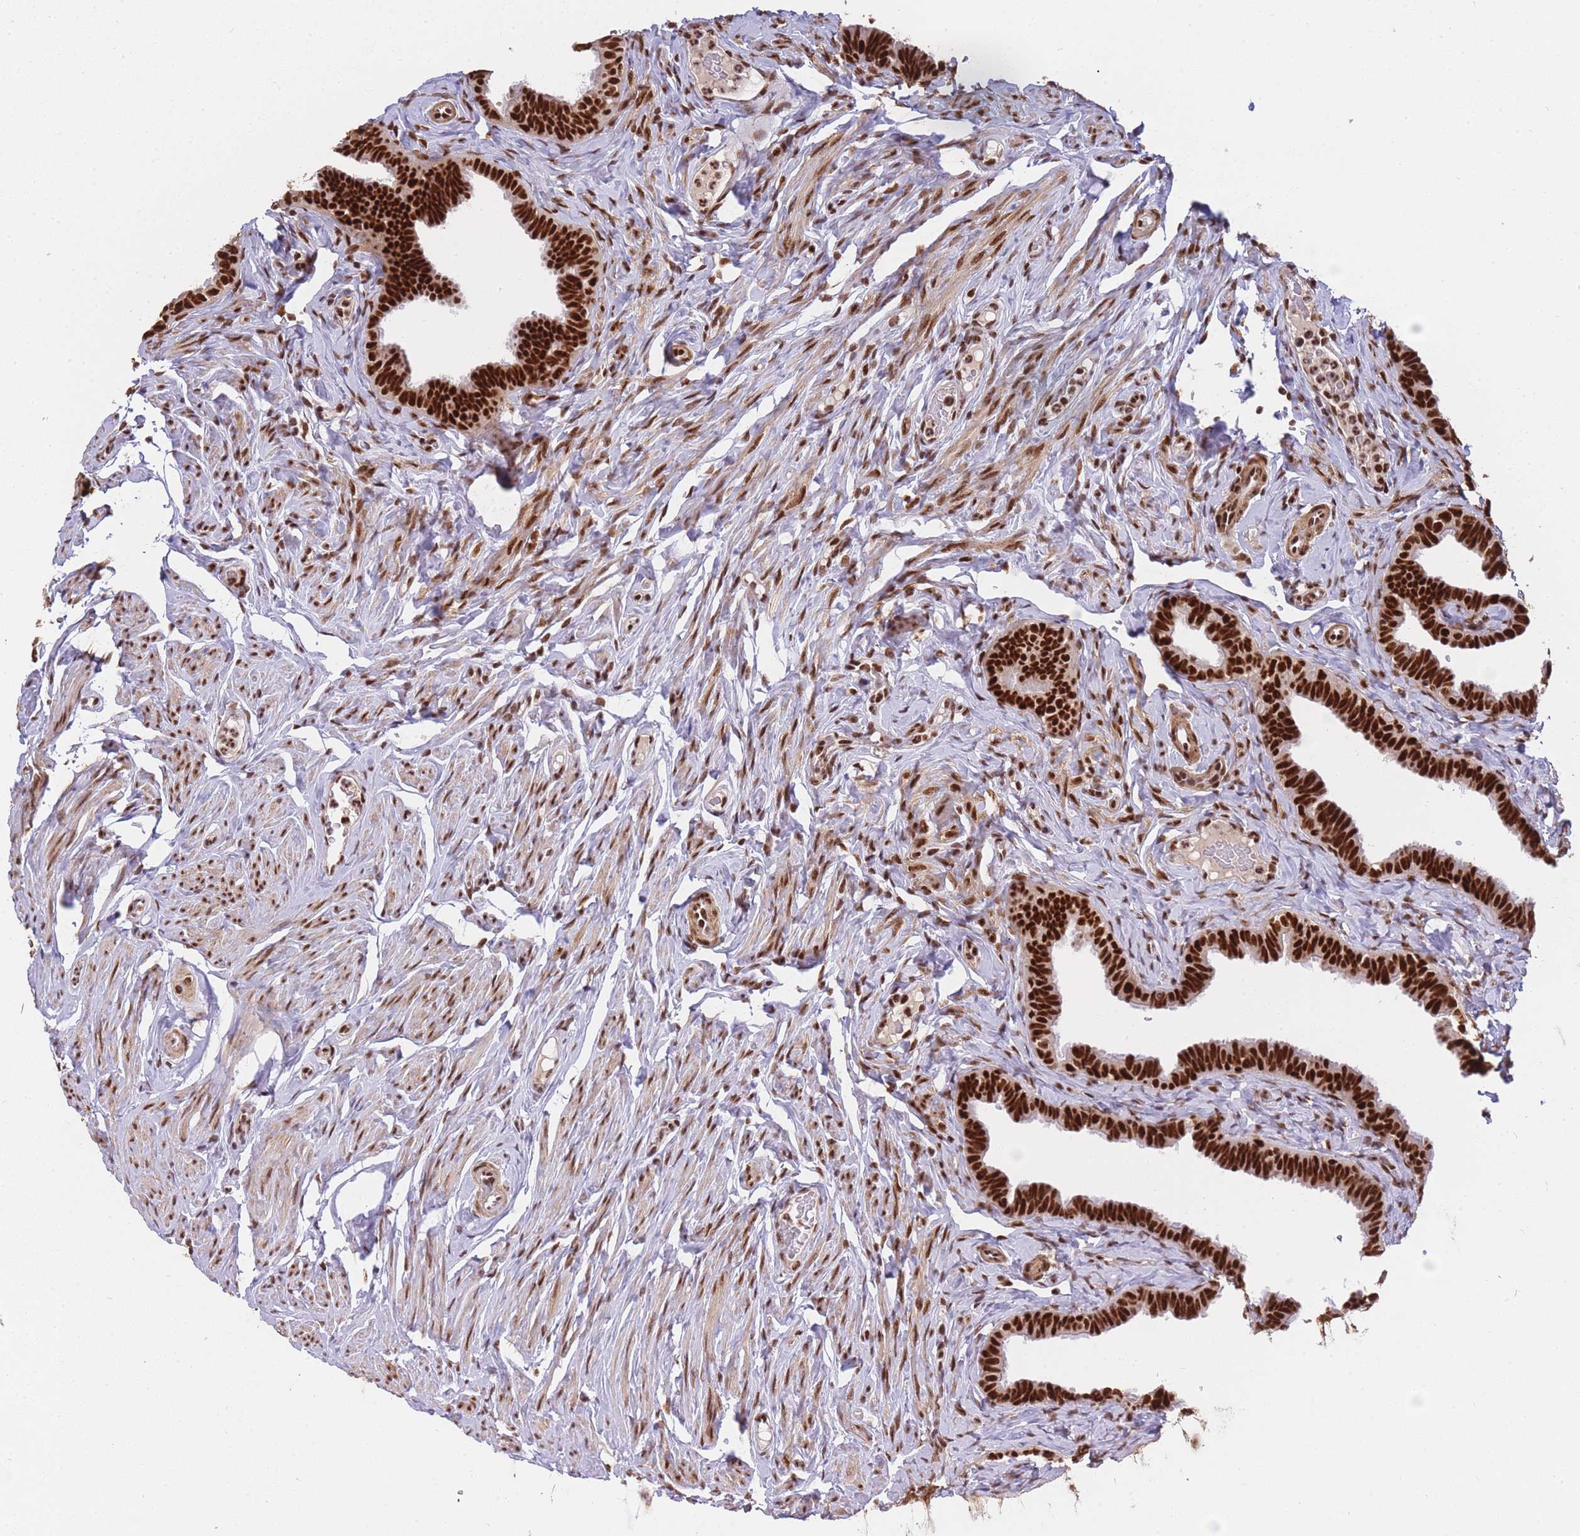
{"staining": {"intensity": "strong", "quantity": ">75%", "location": "nuclear"}, "tissue": "fallopian tube", "cell_type": "Glandular cells", "image_type": "normal", "snomed": [{"axis": "morphology", "description": "Normal tissue, NOS"}, {"axis": "topography", "description": "Fallopian tube"}], "caption": "This photomicrograph displays immunohistochemistry staining of unremarkable human fallopian tube, with high strong nuclear expression in about >75% of glandular cells.", "gene": "PRKDC", "patient": {"sex": "female", "age": 65}}